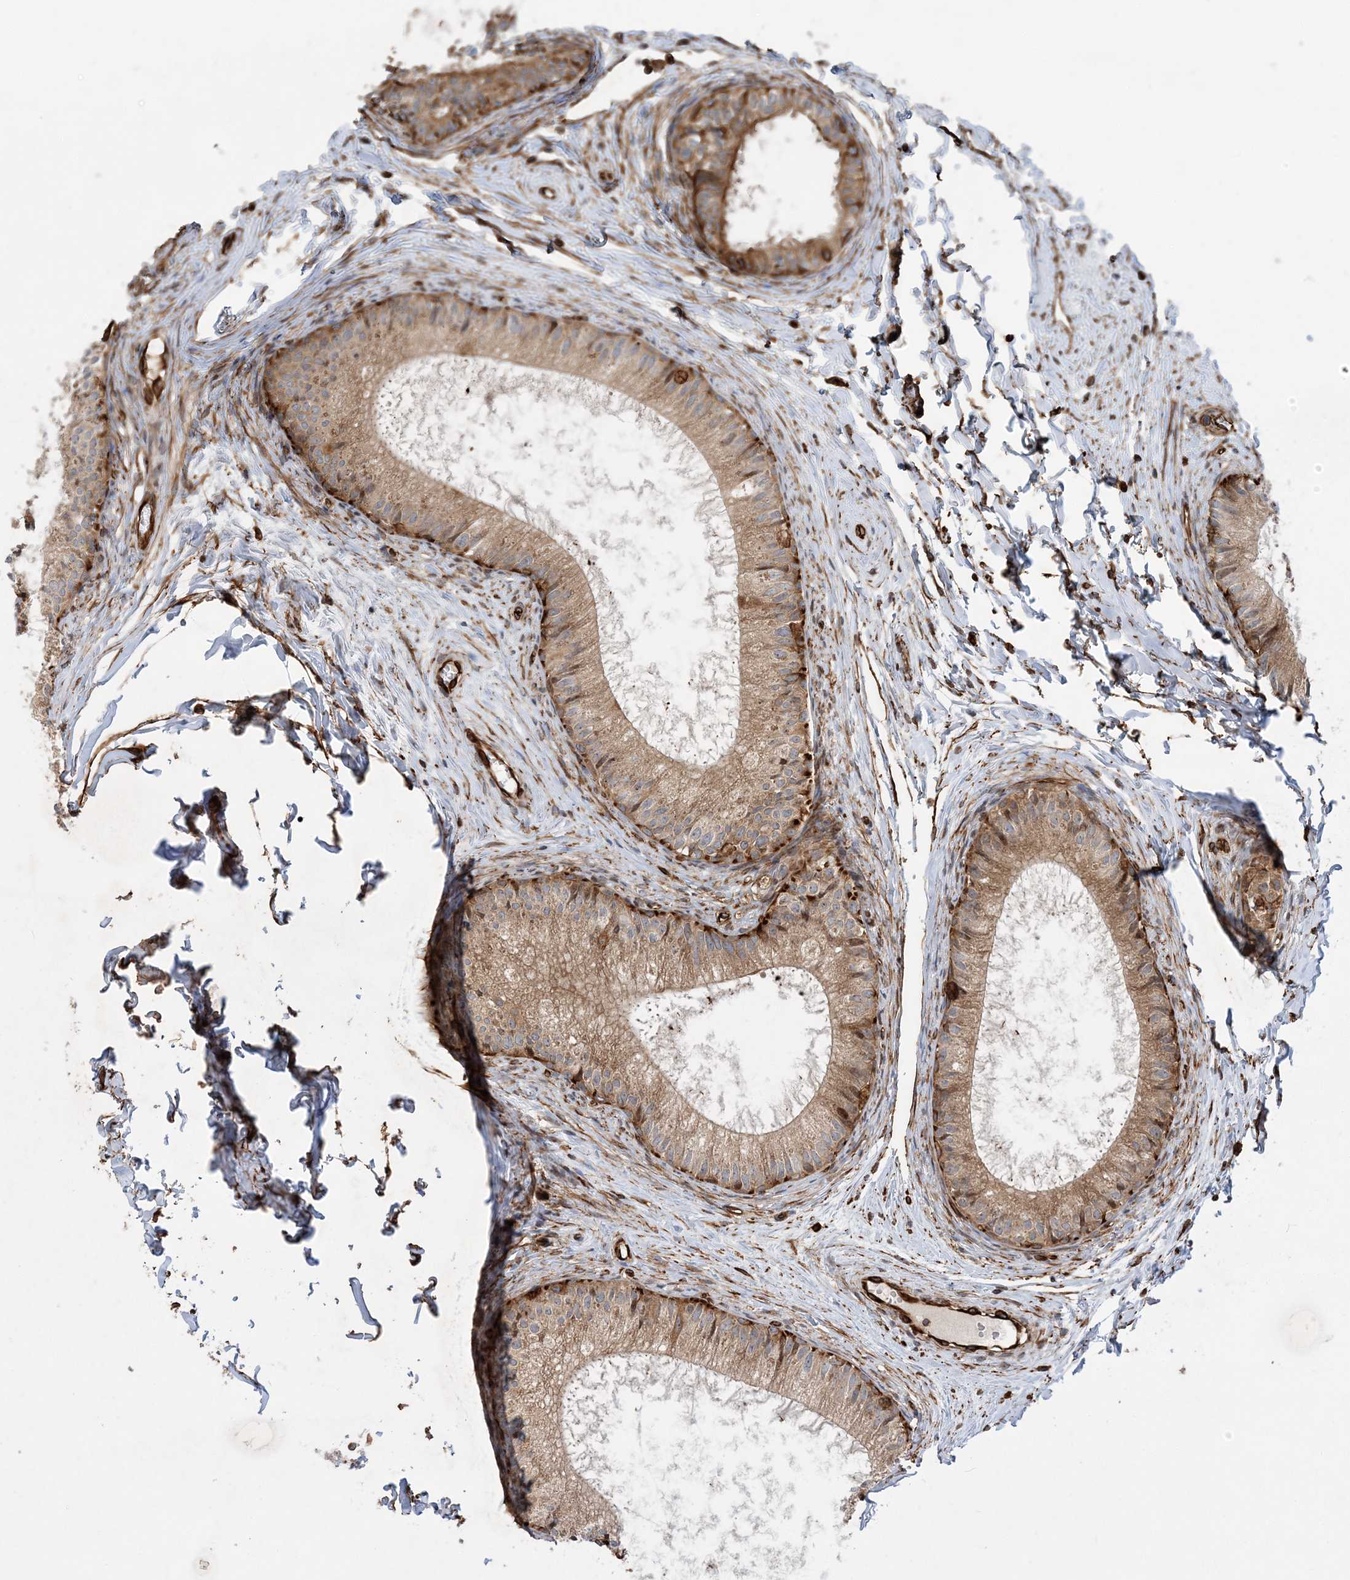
{"staining": {"intensity": "moderate", "quantity": ">75%", "location": "cytoplasmic/membranous"}, "tissue": "epididymis", "cell_type": "Glandular cells", "image_type": "normal", "snomed": [{"axis": "morphology", "description": "Normal tissue, NOS"}, {"axis": "topography", "description": "Epididymis"}], "caption": "Immunohistochemistry (IHC) photomicrograph of normal human epididymis stained for a protein (brown), which reveals medium levels of moderate cytoplasmic/membranous staining in approximately >75% of glandular cells.", "gene": "FAM114A2", "patient": {"sex": "male", "age": 34}}